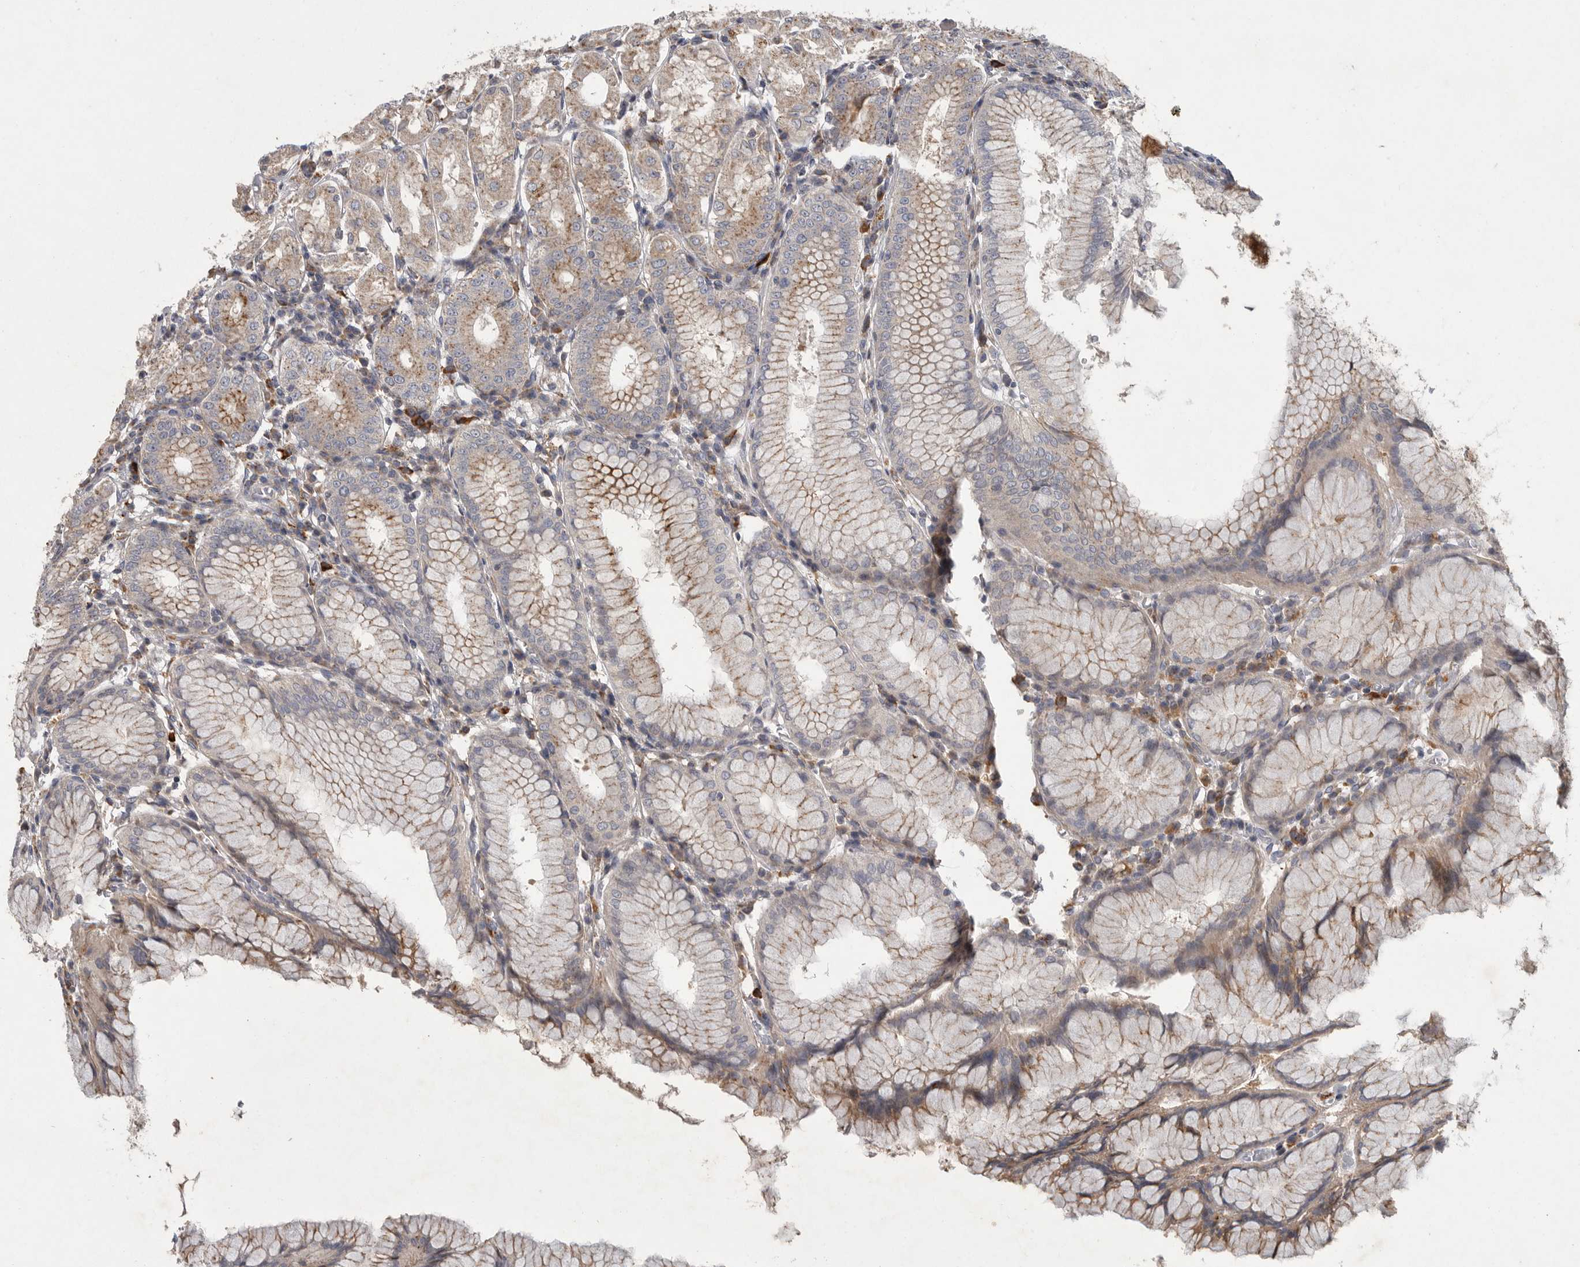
{"staining": {"intensity": "moderate", "quantity": ">75%", "location": "cytoplasmic/membranous"}, "tissue": "stomach", "cell_type": "Glandular cells", "image_type": "normal", "snomed": [{"axis": "morphology", "description": "Normal tissue, NOS"}, {"axis": "topography", "description": "Stomach, lower"}], "caption": "The image demonstrates immunohistochemical staining of benign stomach. There is moderate cytoplasmic/membranous expression is present in about >75% of glandular cells. The protein is stained brown, and the nuclei are stained in blue (DAB IHC with brightfield microscopy, high magnification).", "gene": "LAMTOR3", "patient": {"sex": "female", "age": 56}}